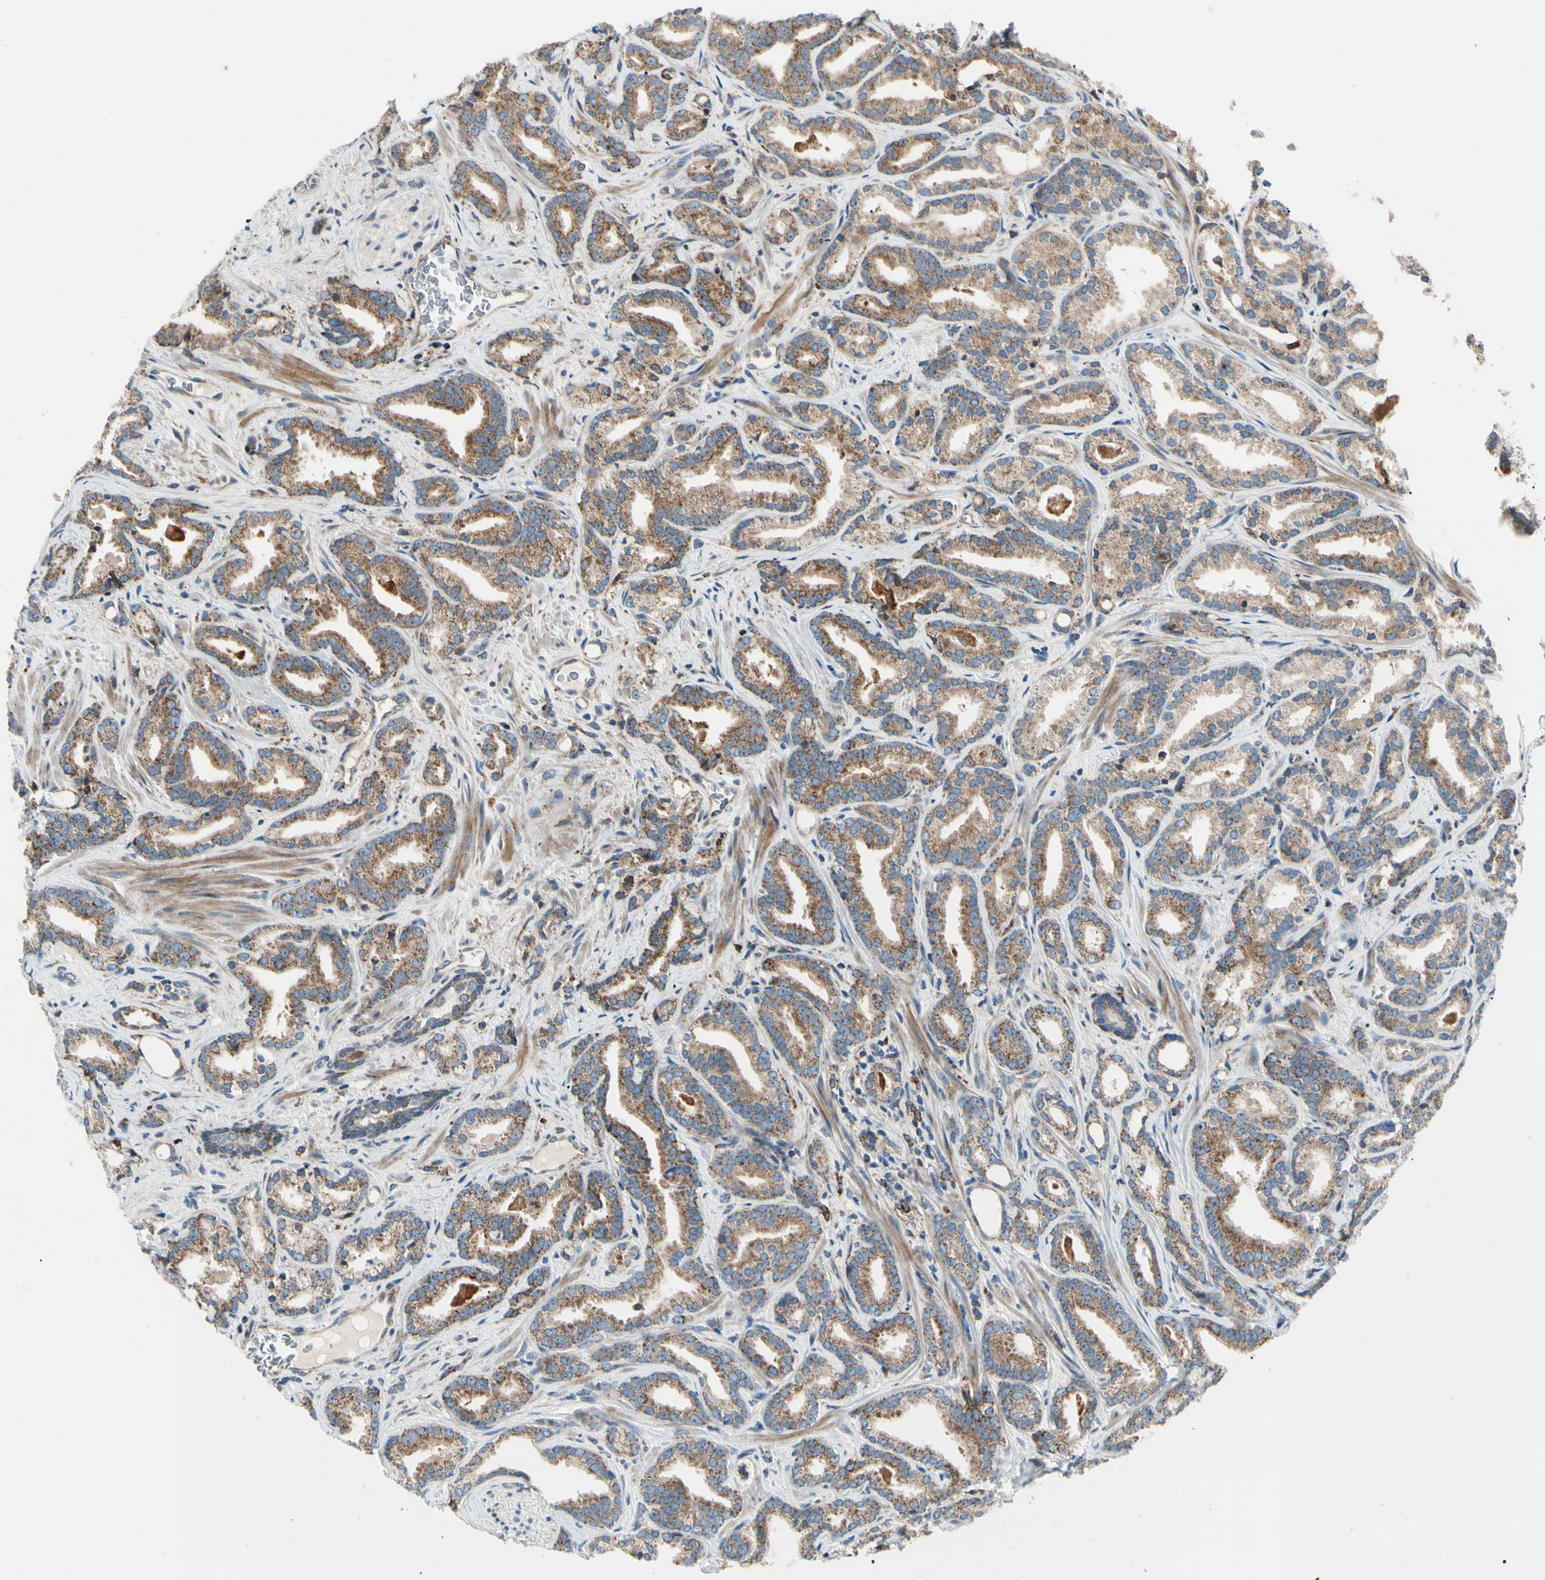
{"staining": {"intensity": "moderate", "quantity": ">75%", "location": "cytoplasmic/membranous"}, "tissue": "prostate cancer", "cell_type": "Tumor cells", "image_type": "cancer", "snomed": [{"axis": "morphology", "description": "Adenocarcinoma, Low grade"}, {"axis": "topography", "description": "Prostate"}], "caption": "There is medium levels of moderate cytoplasmic/membranous staining in tumor cells of low-grade adenocarcinoma (prostate), as demonstrated by immunohistochemical staining (brown color).", "gene": "MRPL9", "patient": {"sex": "male", "age": 63}}